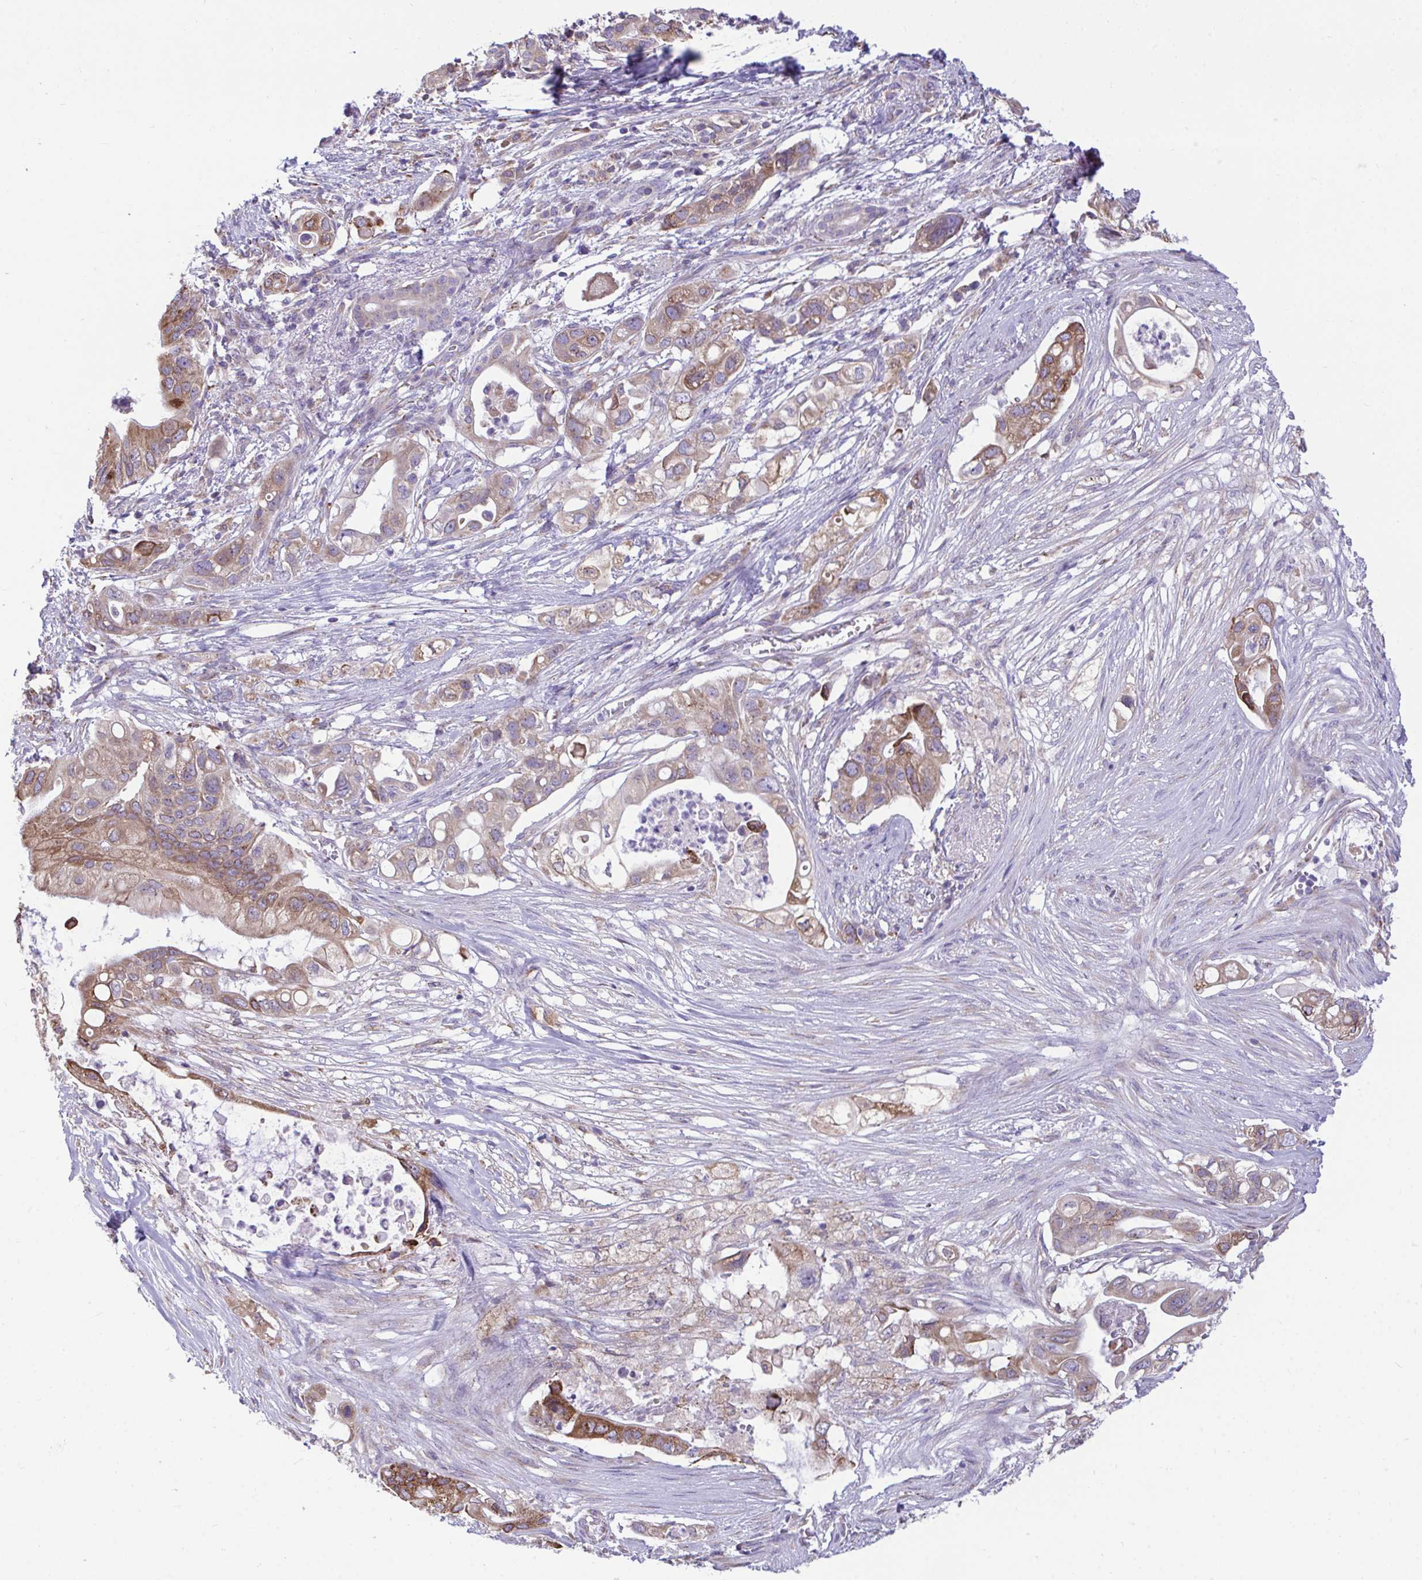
{"staining": {"intensity": "moderate", "quantity": ">75%", "location": "cytoplasmic/membranous"}, "tissue": "pancreatic cancer", "cell_type": "Tumor cells", "image_type": "cancer", "snomed": [{"axis": "morphology", "description": "Adenocarcinoma, NOS"}, {"axis": "topography", "description": "Pancreas"}], "caption": "Brown immunohistochemical staining in human adenocarcinoma (pancreatic) displays moderate cytoplasmic/membranous positivity in about >75% of tumor cells. The protein is shown in brown color, while the nuclei are stained blue.", "gene": "PIGK", "patient": {"sex": "female", "age": 72}}